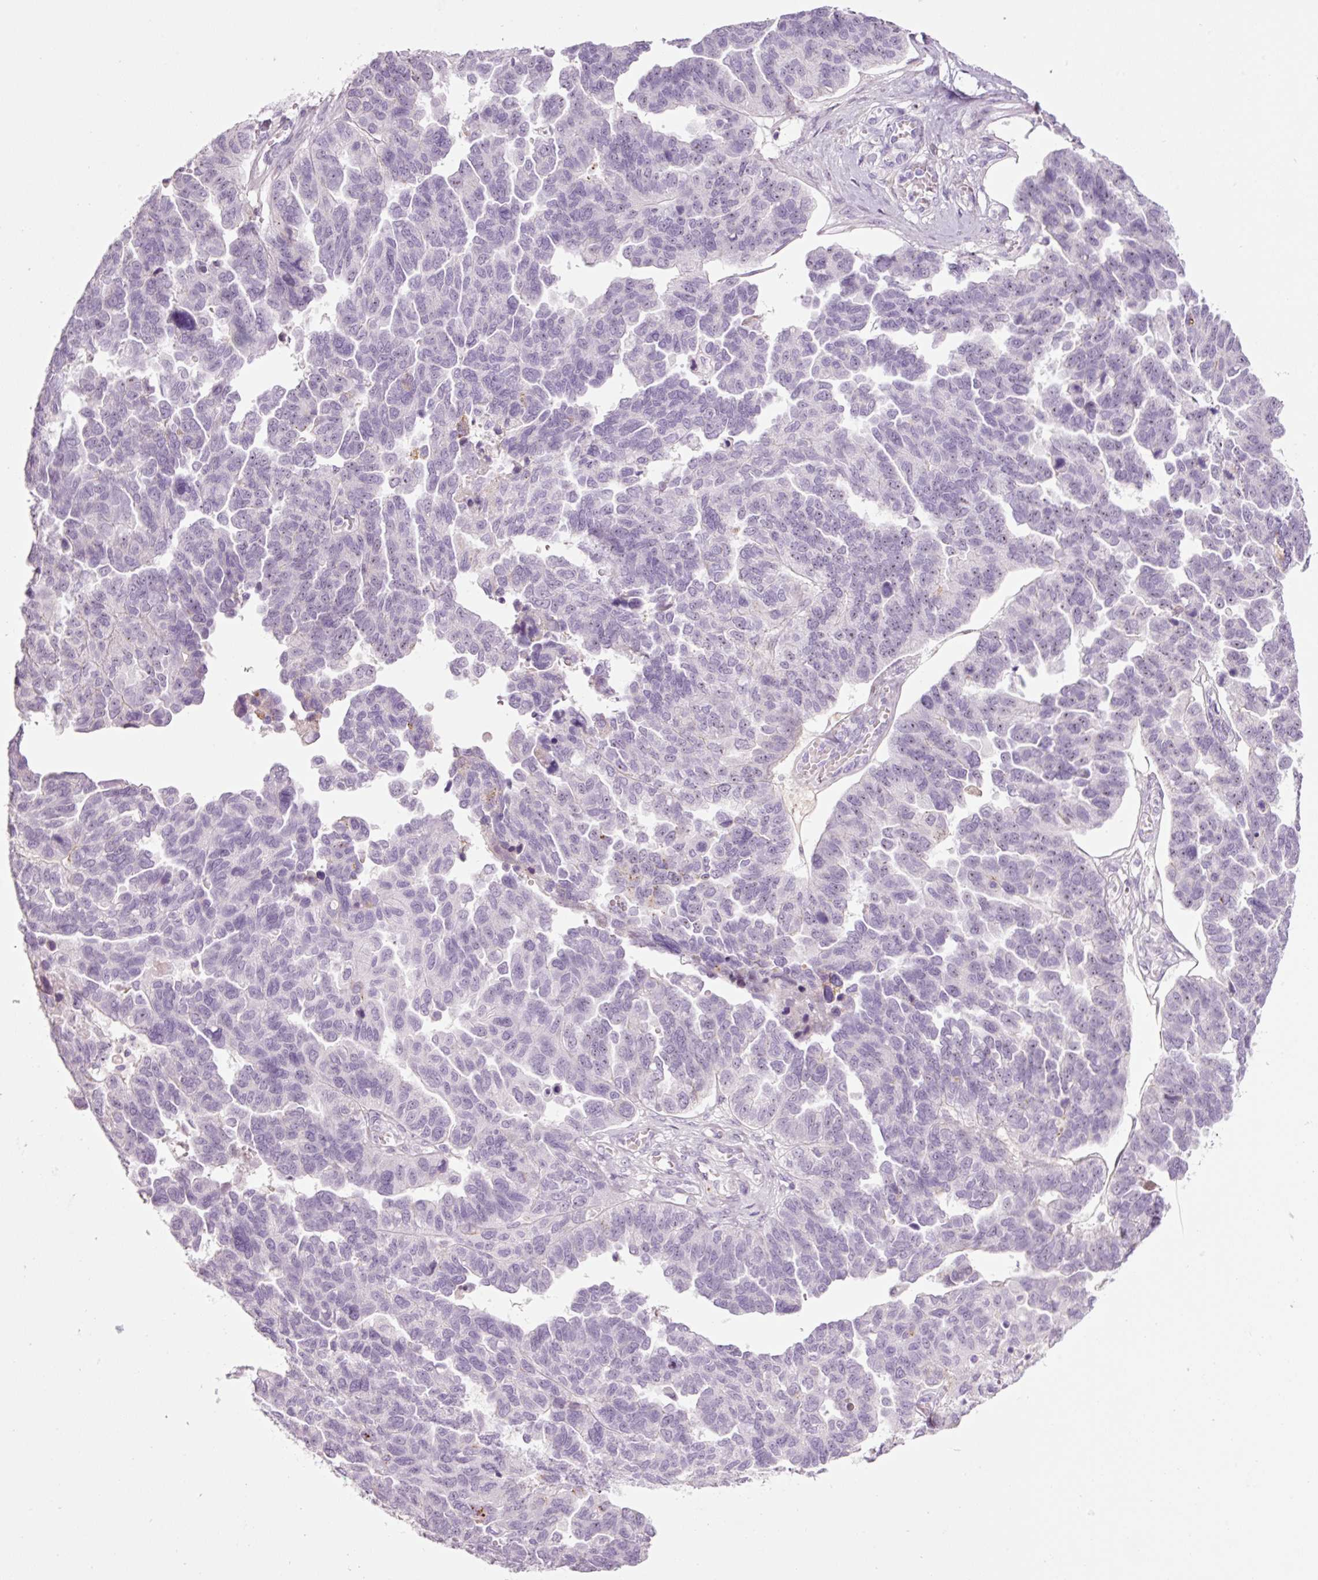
{"staining": {"intensity": "moderate", "quantity": "<25%", "location": "cytoplasmic/membranous"}, "tissue": "ovarian cancer", "cell_type": "Tumor cells", "image_type": "cancer", "snomed": [{"axis": "morphology", "description": "Cystadenocarcinoma, serous, NOS"}, {"axis": "topography", "description": "Ovary"}], "caption": "IHC of human ovarian cancer (serous cystadenocarcinoma) exhibits low levels of moderate cytoplasmic/membranous expression in approximately <25% of tumor cells. Using DAB (brown) and hematoxylin (blue) stains, captured at high magnification using brightfield microscopy.", "gene": "KLF1", "patient": {"sex": "female", "age": 64}}